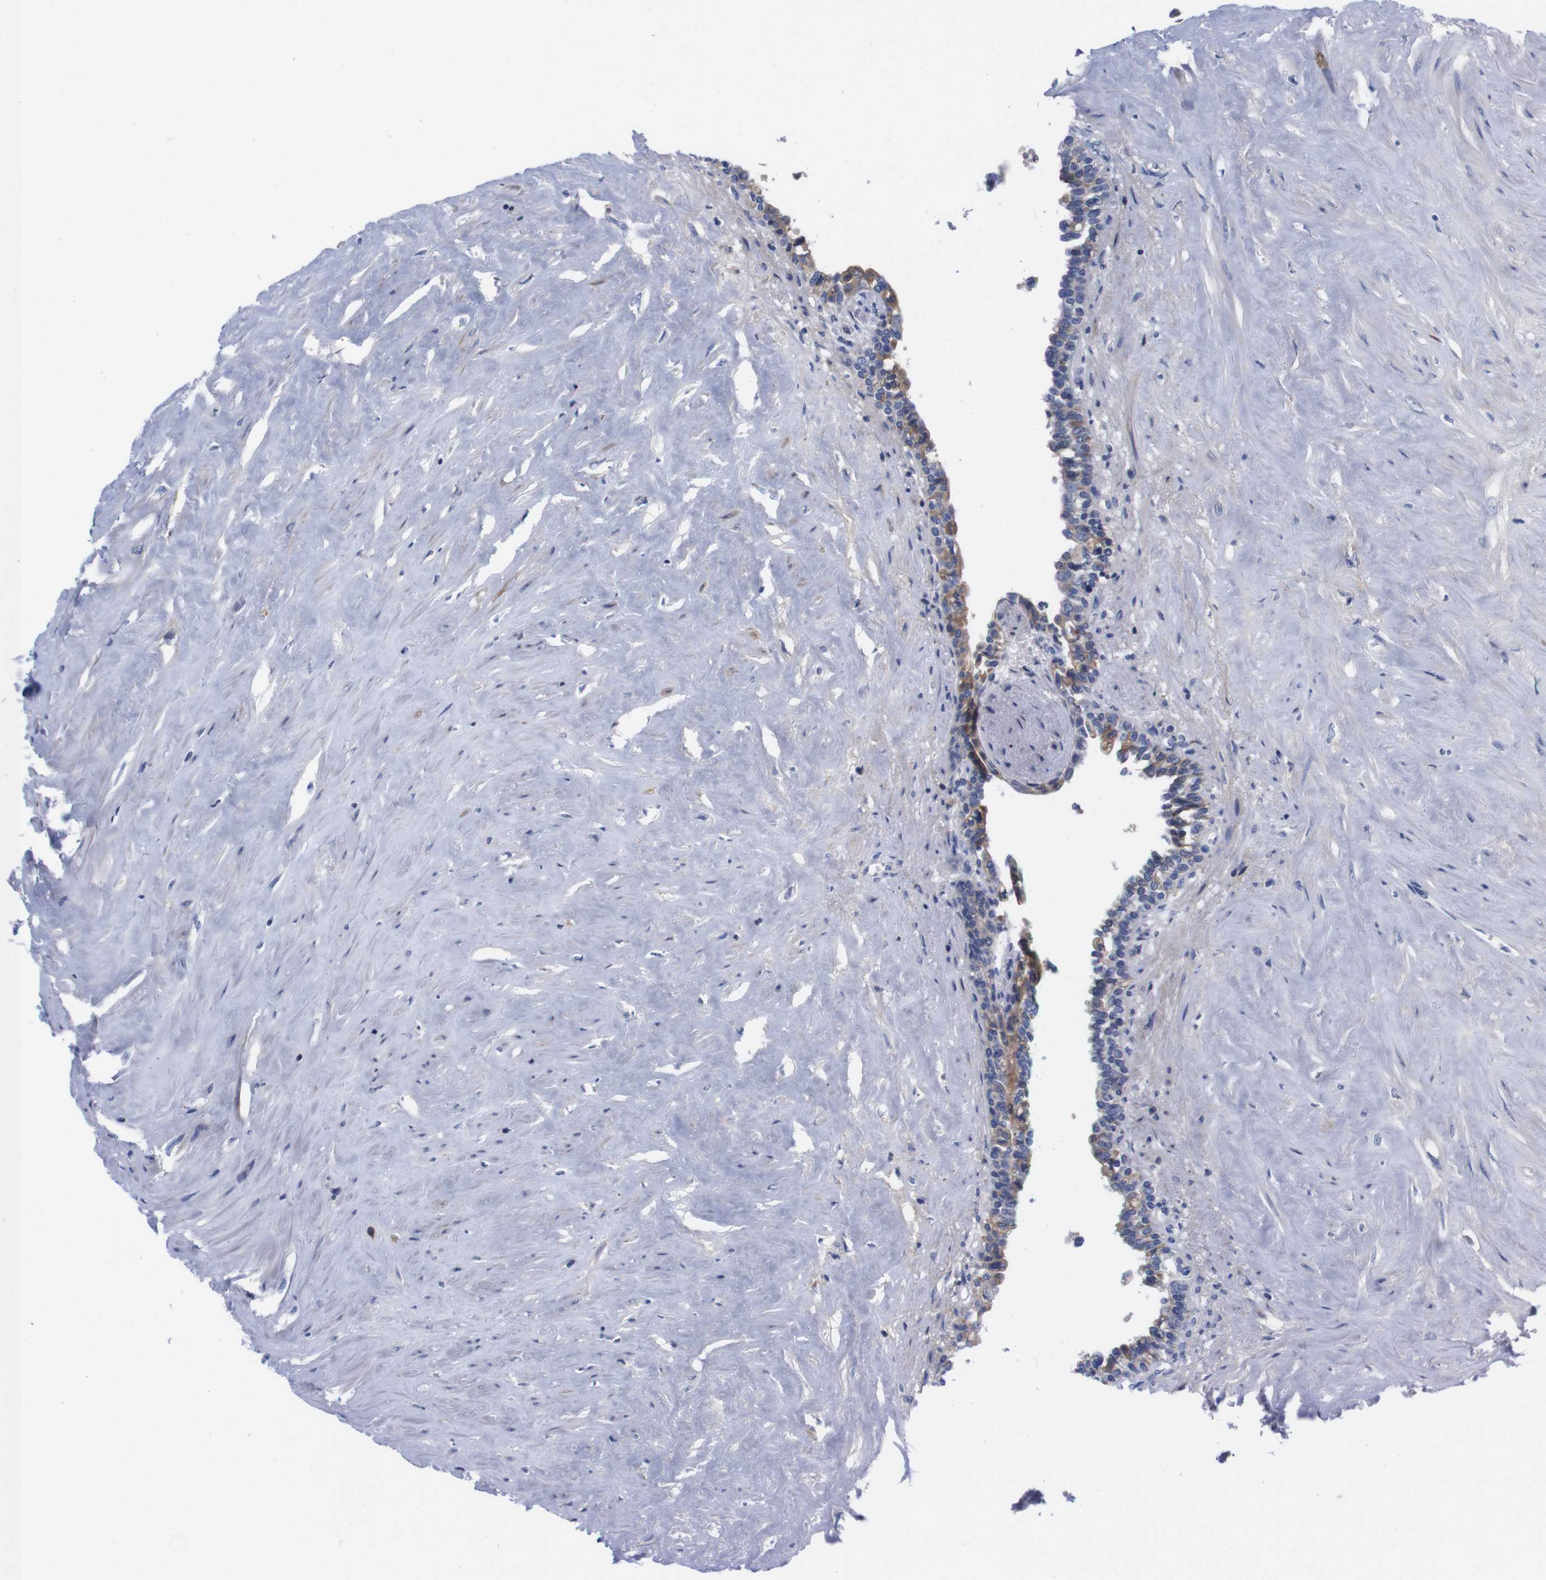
{"staining": {"intensity": "moderate", "quantity": "<25%", "location": "cytoplasmic/membranous"}, "tissue": "seminal vesicle", "cell_type": "Glandular cells", "image_type": "normal", "snomed": [{"axis": "morphology", "description": "Normal tissue, NOS"}, {"axis": "topography", "description": "Seminal veicle"}], "caption": "This is a micrograph of IHC staining of unremarkable seminal vesicle, which shows moderate expression in the cytoplasmic/membranous of glandular cells.", "gene": "FAM210A", "patient": {"sex": "male", "age": 63}}